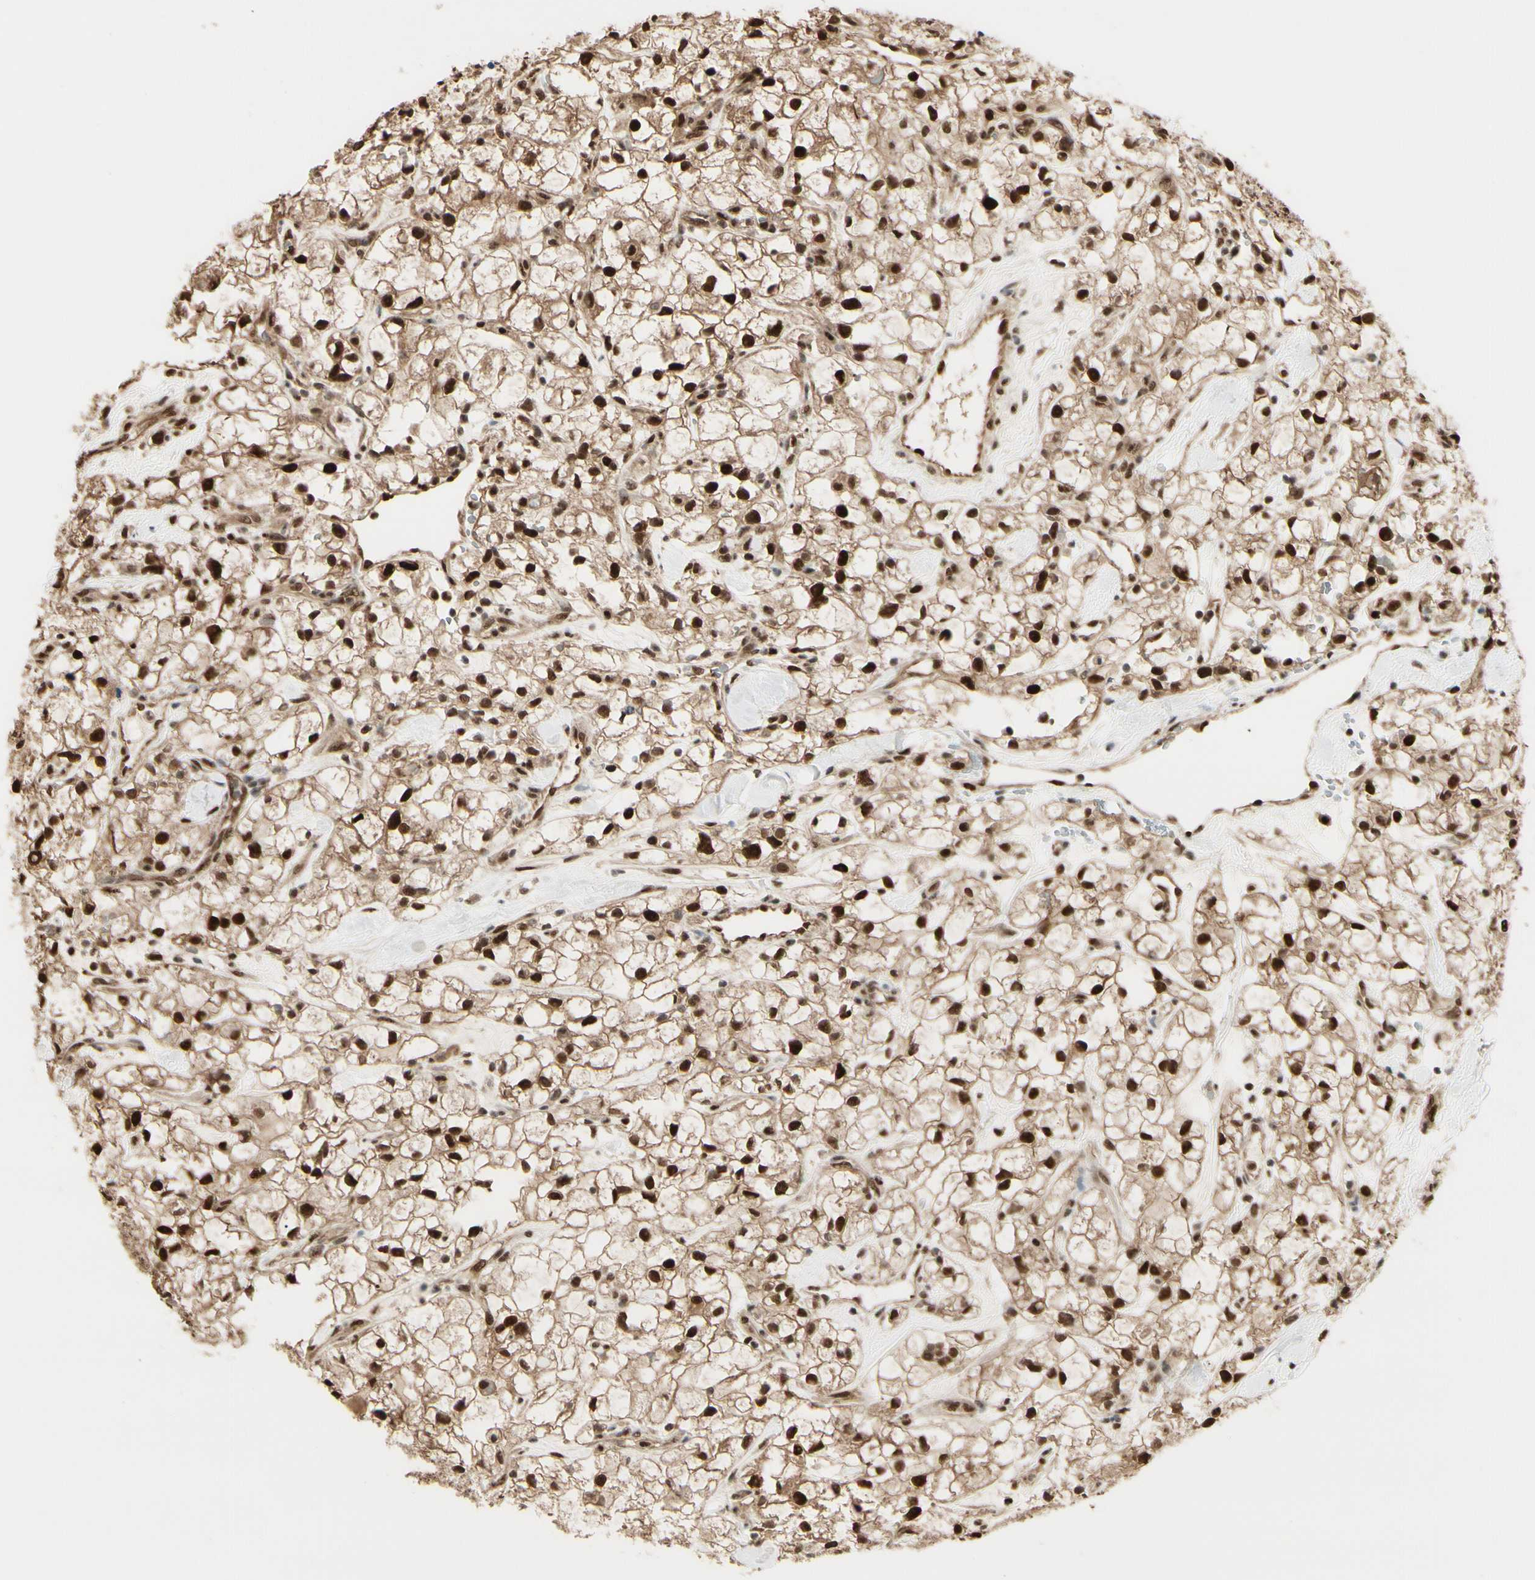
{"staining": {"intensity": "strong", "quantity": ">75%", "location": "cytoplasmic/membranous,nuclear"}, "tissue": "renal cancer", "cell_type": "Tumor cells", "image_type": "cancer", "snomed": [{"axis": "morphology", "description": "Adenocarcinoma, NOS"}, {"axis": "topography", "description": "Kidney"}], "caption": "Immunohistochemical staining of renal adenocarcinoma displays strong cytoplasmic/membranous and nuclear protein positivity in about >75% of tumor cells. (DAB (3,3'-diaminobenzidine) IHC, brown staining for protein, blue staining for nuclei).", "gene": "HSF1", "patient": {"sex": "female", "age": 60}}